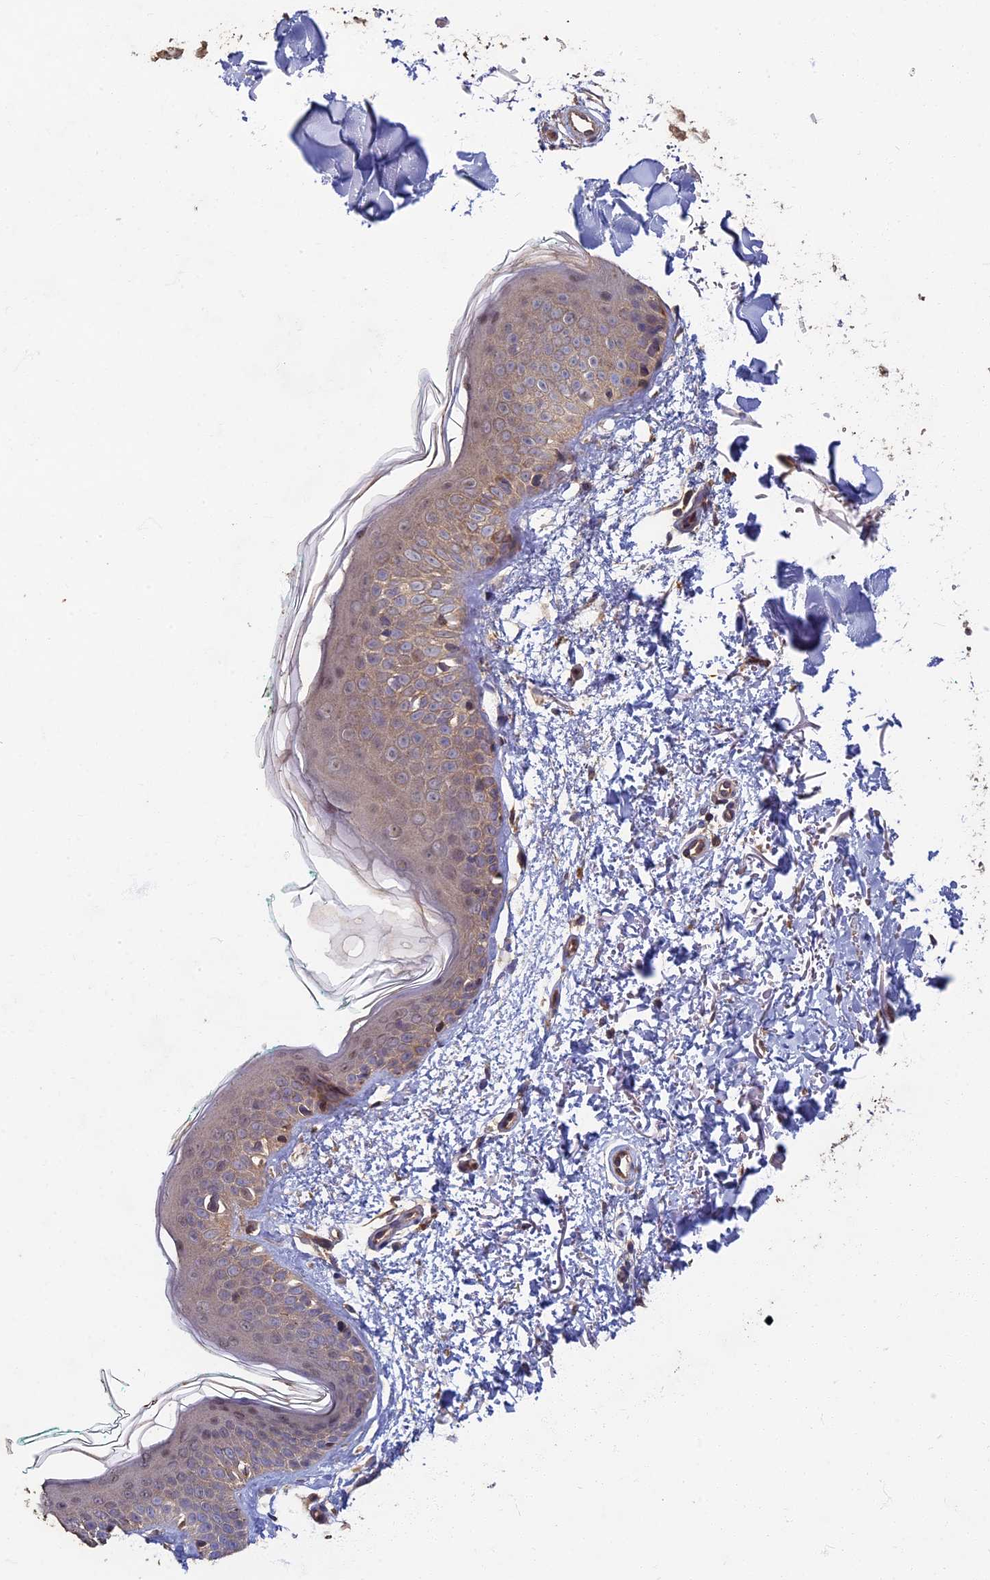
{"staining": {"intensity": "moderate", "quantity": ">75%", "location": "cytoplasmic/membranous"}, "tissue": "skin", "cell_type": "Fibroblasts", "image_type": "normal", "snomed": [{"axis": "morphology", "description": "Normal tissue, NOS"}, {"axis": "topography", "description": "Skin"}], "caption": "Brown immunohistochemical staining in benign skin displays moderate cytoplasmic/membranous staining in approximately >75% of fibroblasts. (DAB (3,3'-diaminobenzidine) IHC, brown staining for protein, blue staining for nuclei).", "gene": "RSPH3", "patient": {"sex": "male", "age": 66}}